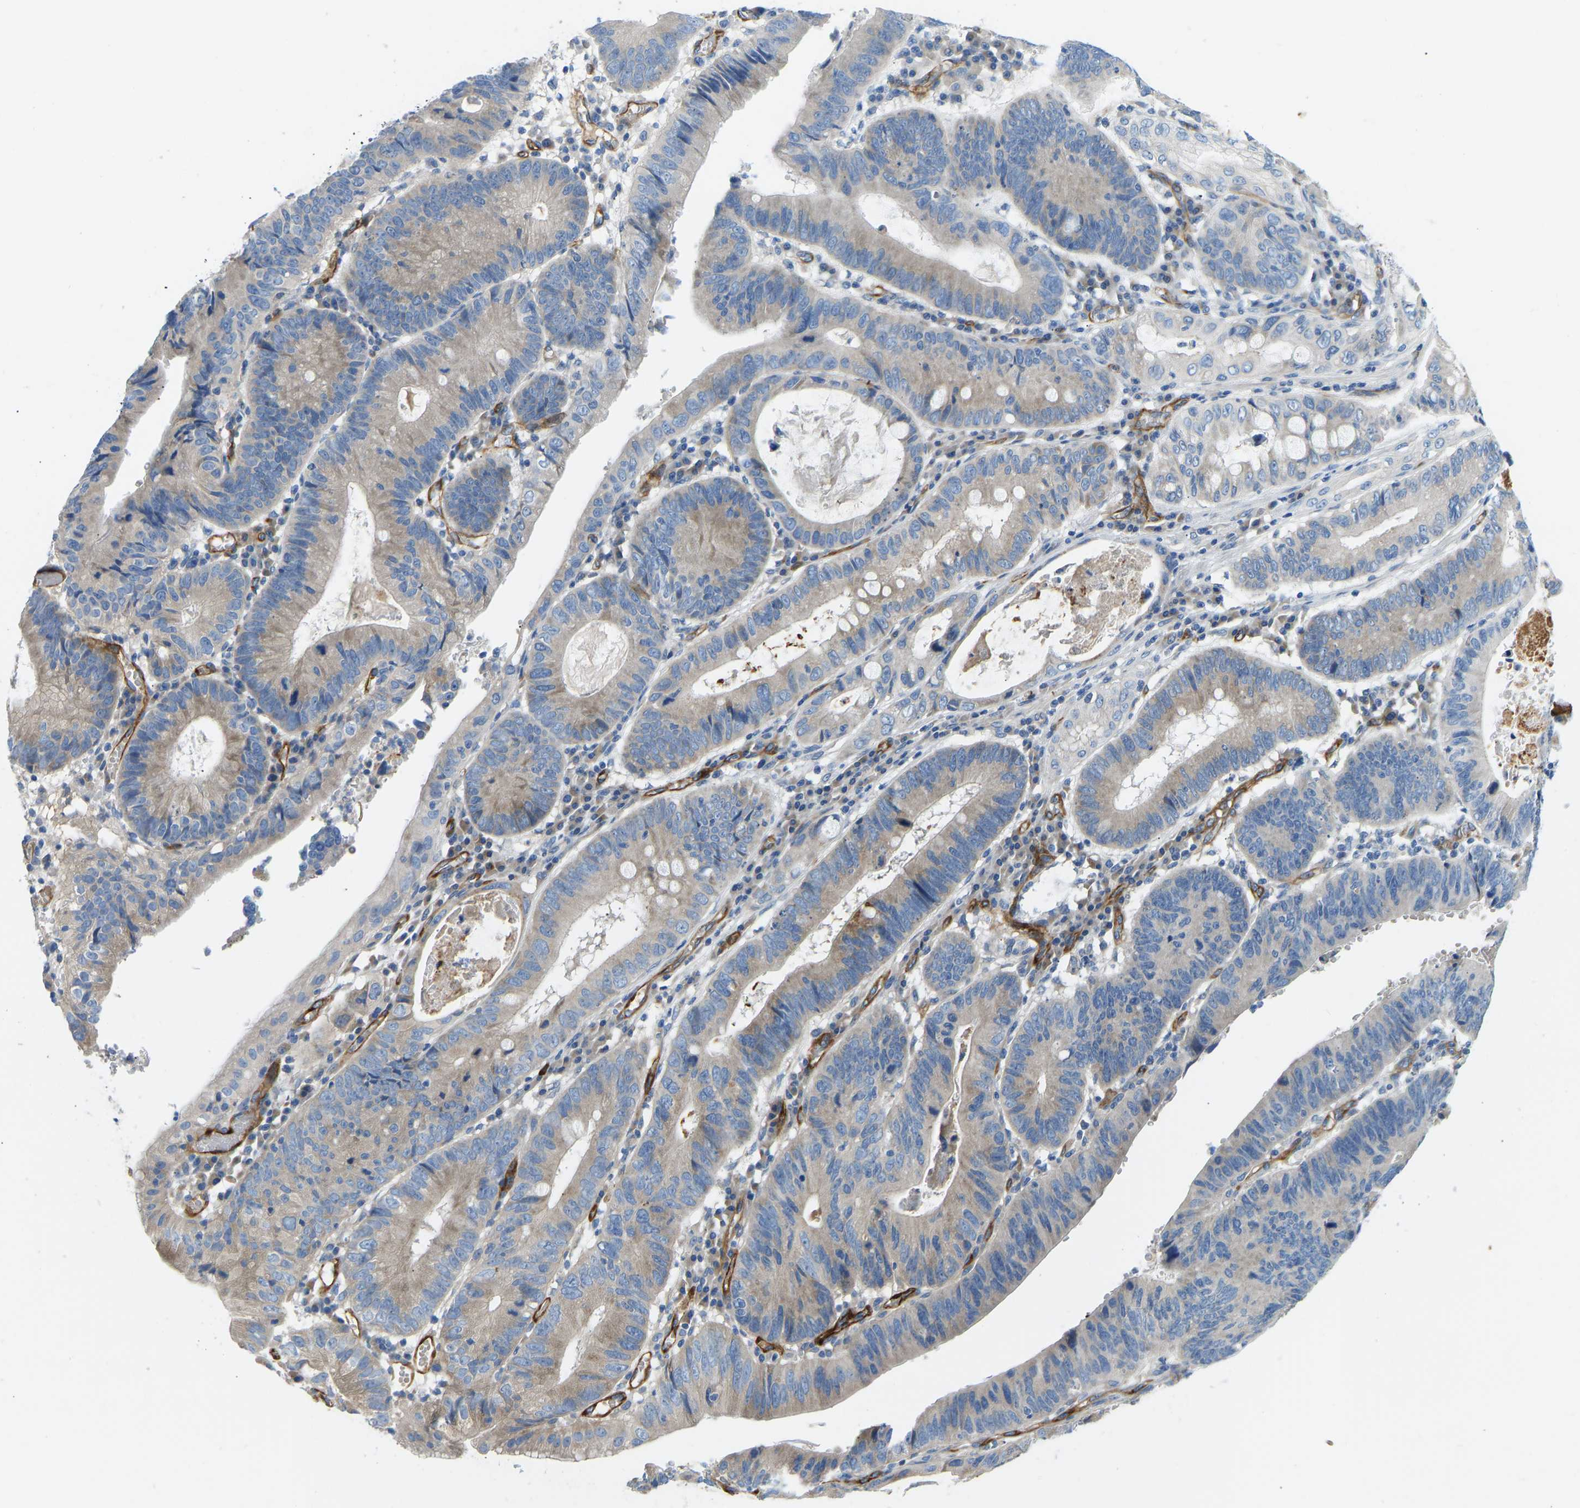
{"staining": {"intensity": "weak", "quantity": "25%-75%", "location": "cytoplasmic/membranous"}, "tissue": "stomach cancer", "cell_type": "Tumor cells", "image_type": "cancer", "snomed": [{"axis": "morphology", "description": "Adenocarcinoma, NOS"}, {"axis": "topography", "description": "Stomach"}], "caption": "IHC photomicrograph of neoplastic tissue: stomach adenocarcinoma stained using IHC reveals low levels of weak protein expression localized specifically in the cytoplasmic/membranous of tumor cells, appearing as a cytoplasmic/membranous brown color.", "gene": "COL15A1", "patient": {"sex": "male", "age": 59}}